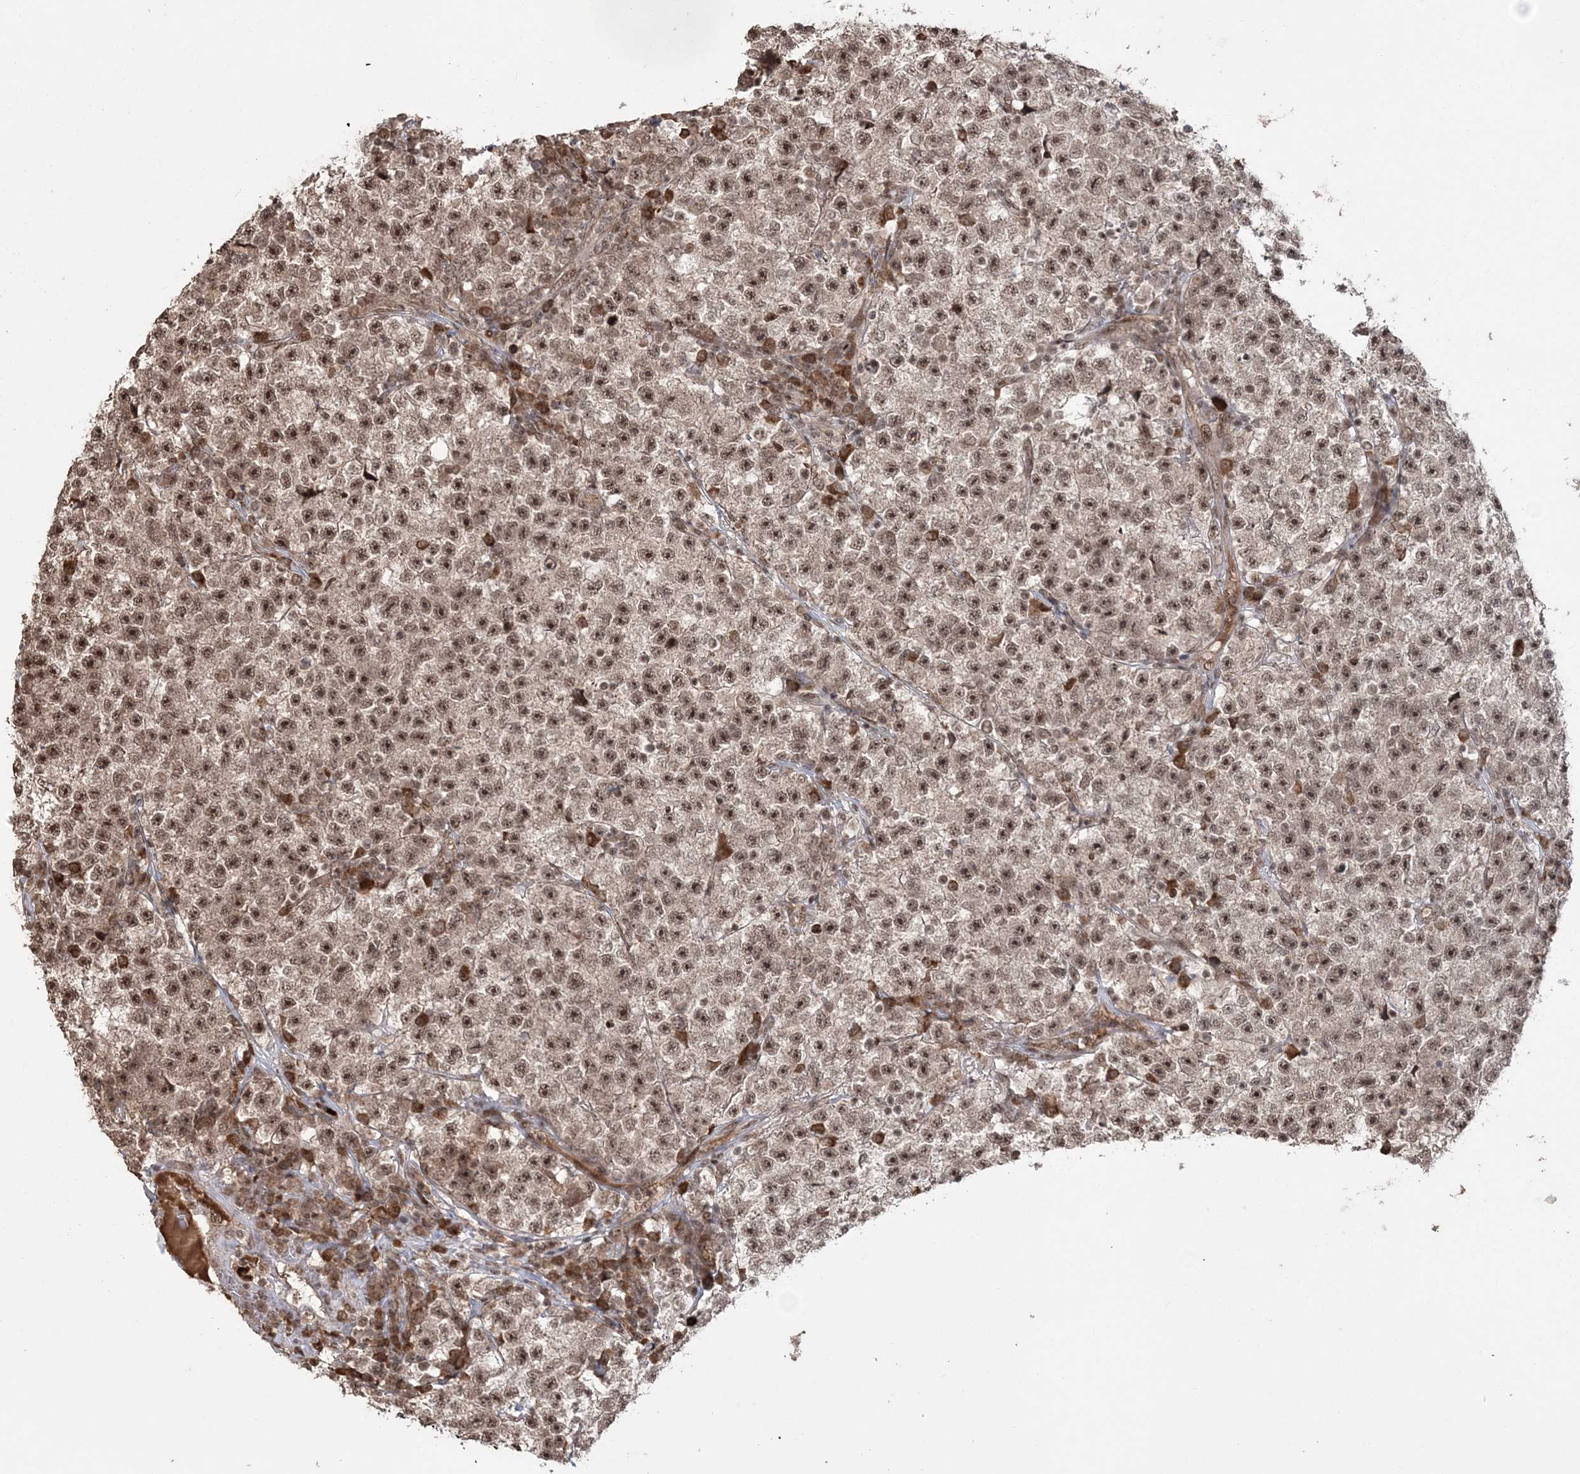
{"staining": {"intensity": "moderate", "quantity": ">75%", "location": "nuclear"}, "tissue": "testis cancer", "cell_type": "Tumor cells", "image_type": "cancer", "snomed": [{"axis": "morphology", "description": "Seminoma, NOS"}, {"axis": "topography", "description": "Testis"}], "caption": "A brown stain highlights moderate nuclear expression of a protein in testis seminoma tumor cells.", "gene": "EPB41L4A", "patient": {"sex": "male", "age": 22}}